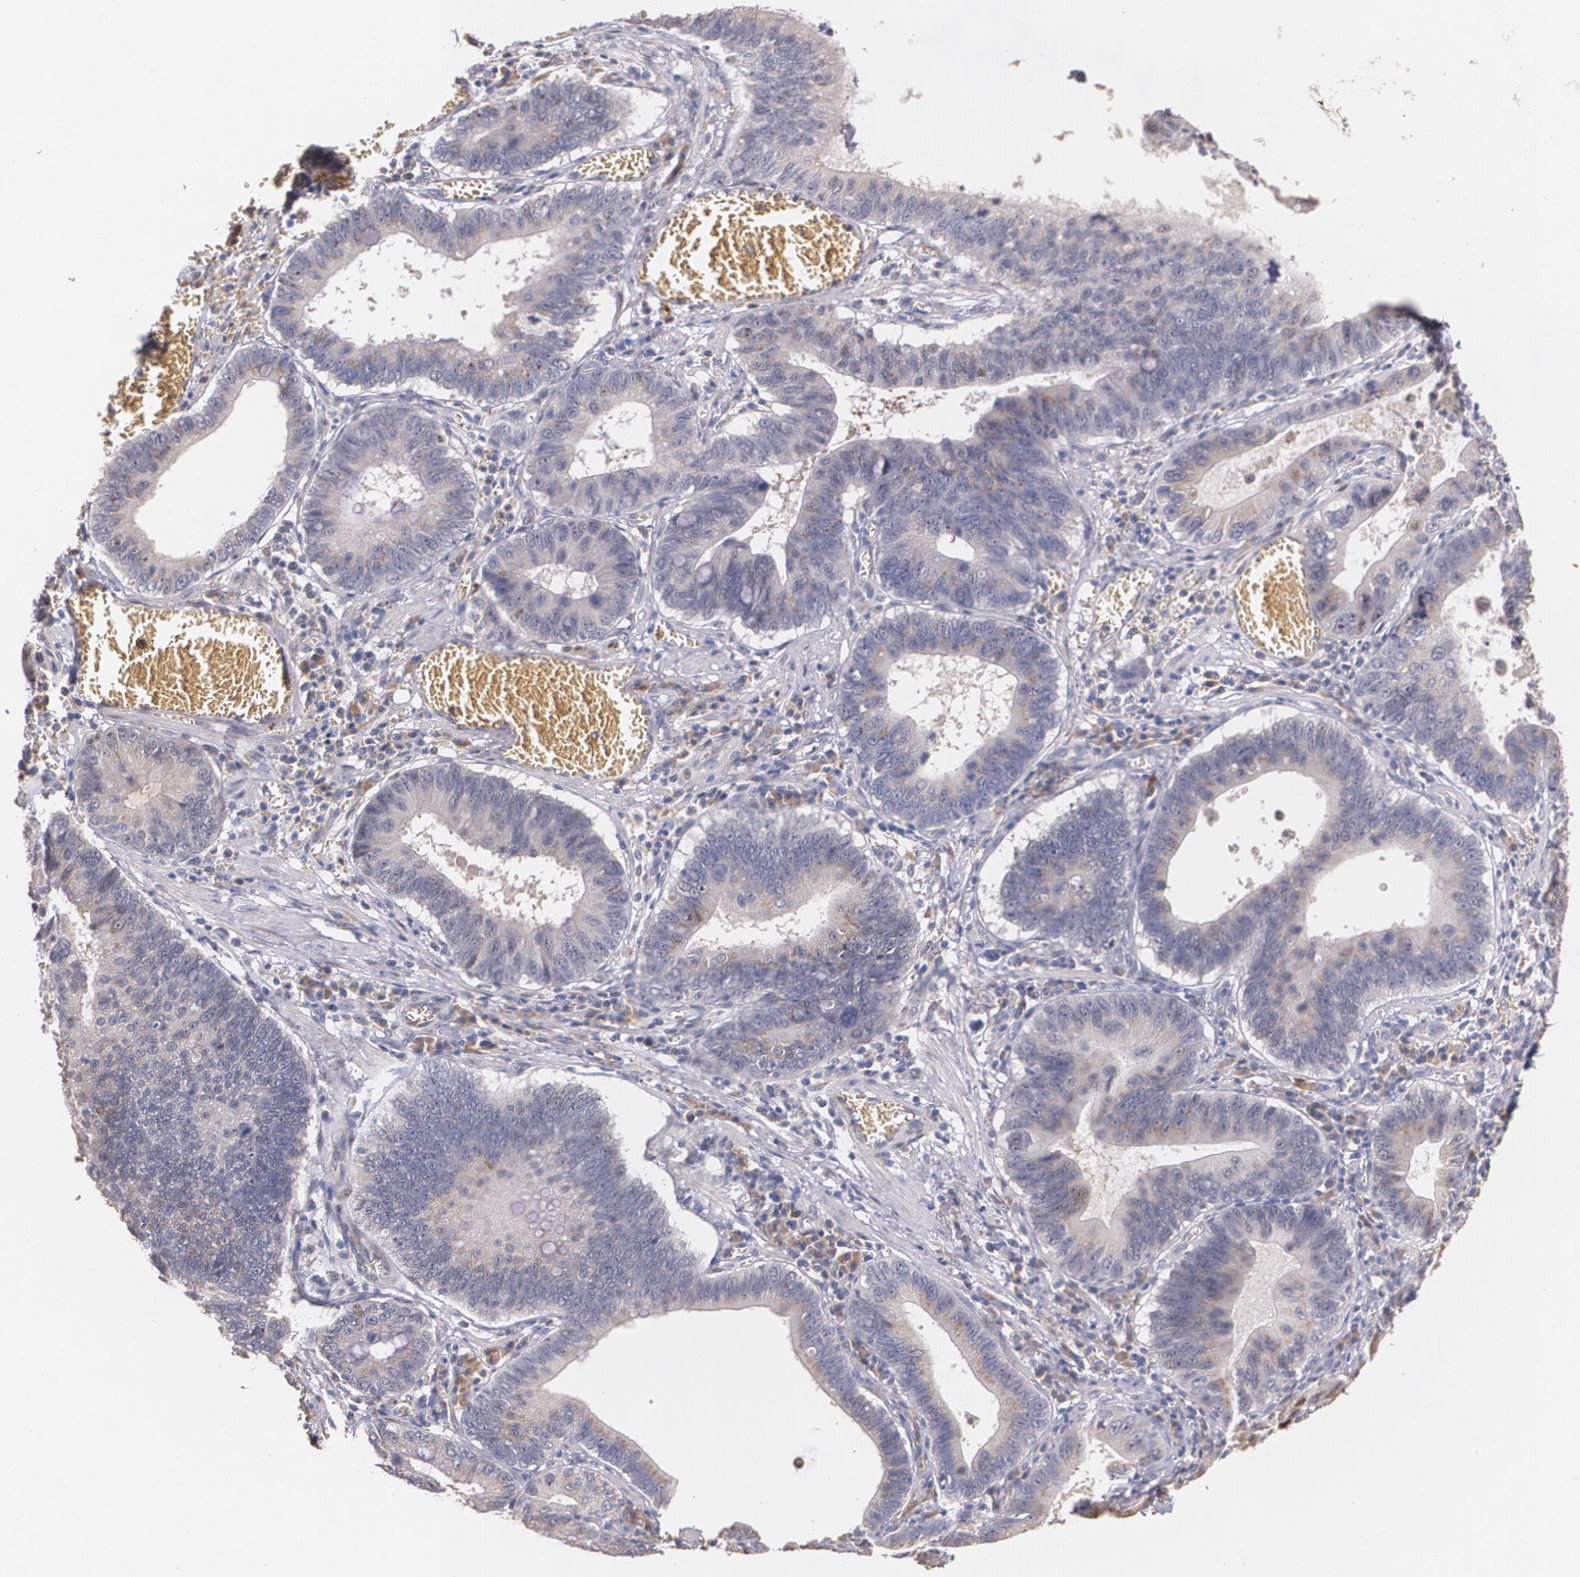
{"staining": {"intensity": "moderate", "quantity": ">75%", "location": "cytoplasmic/membranous"}, "tissue": "stomach cancer", "cell_type": "Tumor cells", "image_type": "cancer", "snomed": [{"axis": "morphology", "description": "Adenocarcinoma, NOS"}, {"axis": "topography", "description": "Stomach"}, {"axis": "topography", "description": "Gastric cardia"}], "caption": "Stomach adenocarcinoma stained with DAB IHC shows medium levels of moderate cytoplasmic/membranous expression in about >75% of tumor cells.", "gene": "ATF3", "patient": {"sex": "male", "age": 59}}